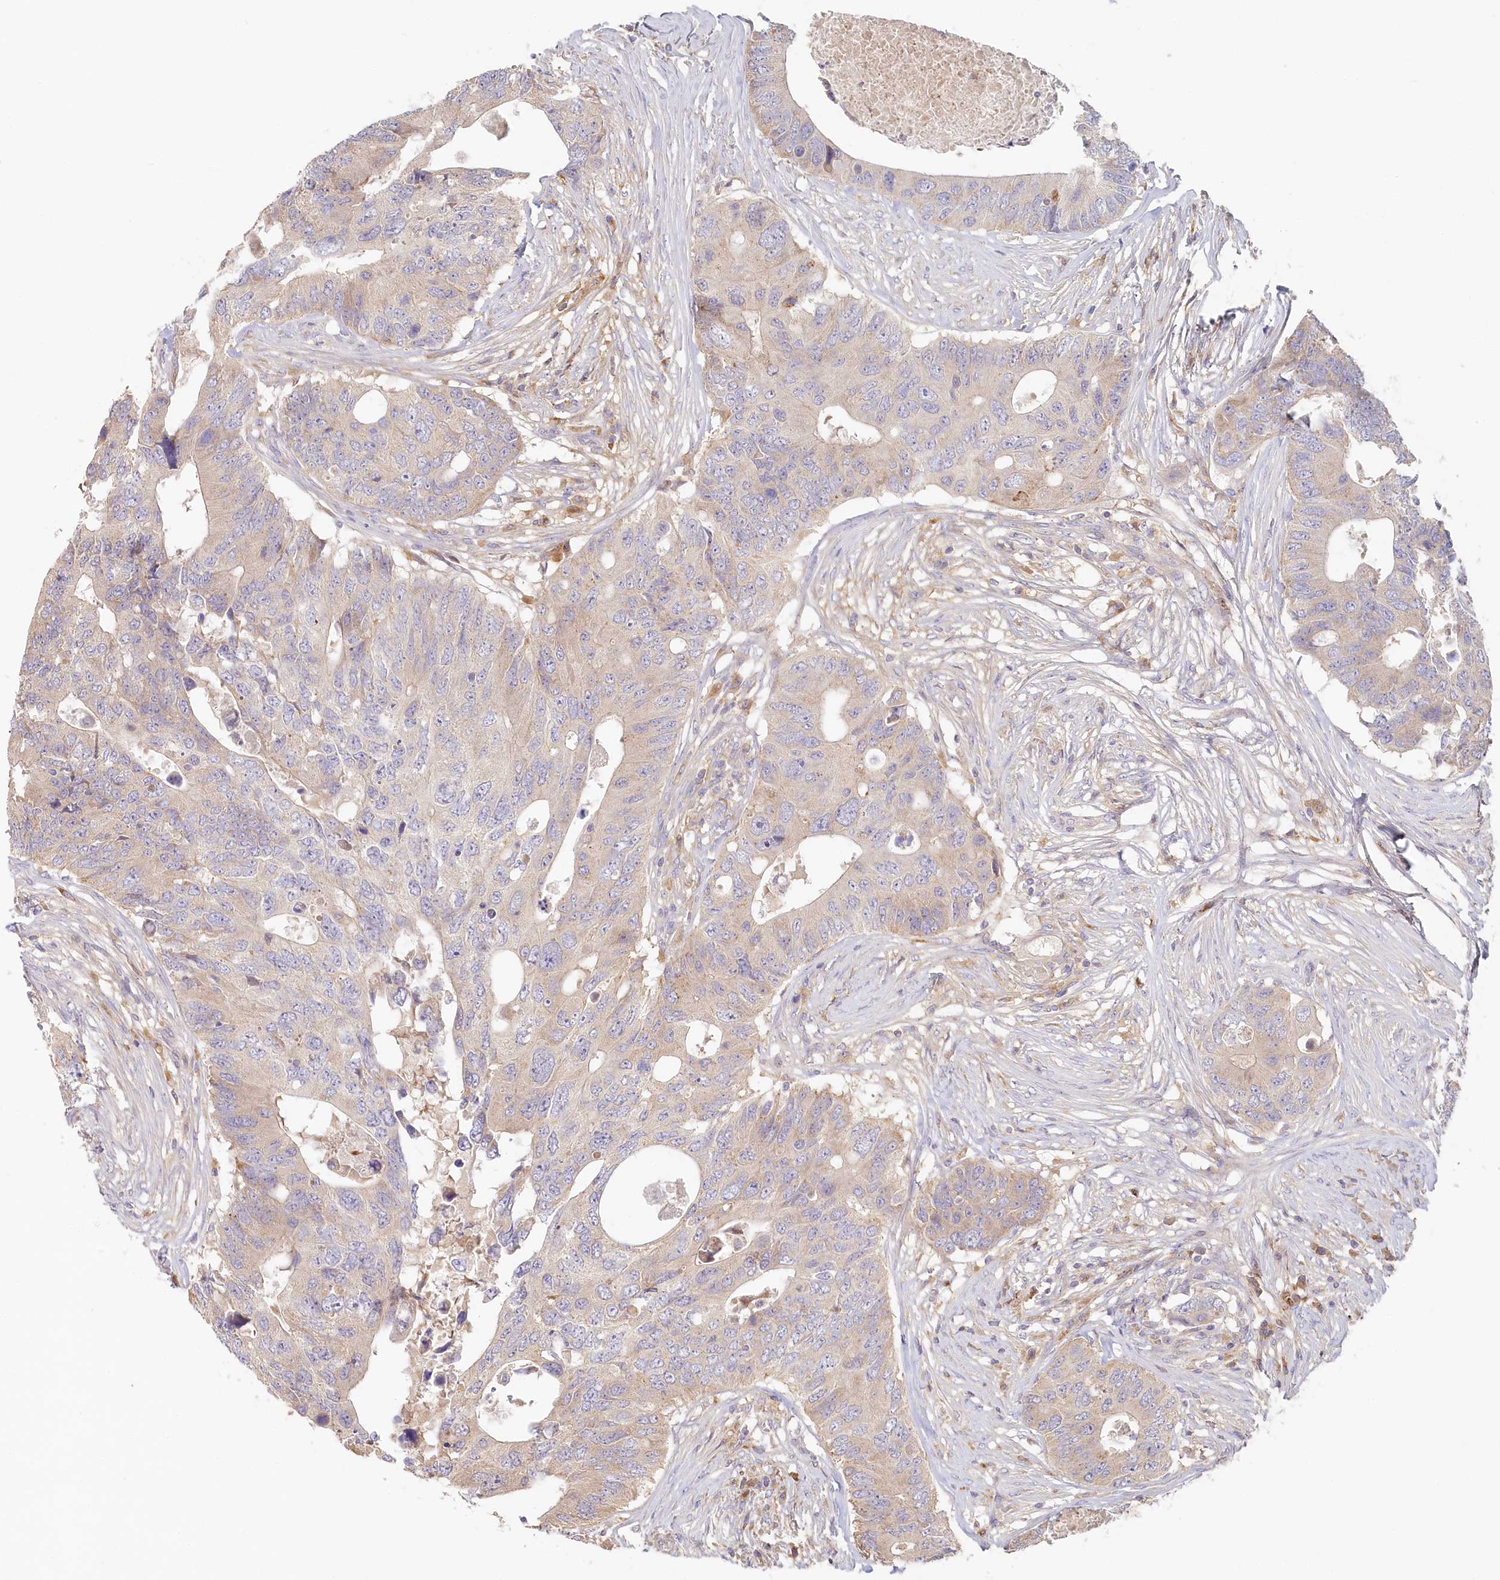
{"staining": {"intensity": "weak", "quantity": "<25%", "location": "cytoplasmic/membranous"}, "tissue": "colorectal cancer", "cell_type": "Tumor cells", "image_type": "cancer", "snomed": [{"axis": "morphology", "description": "Adenocarcinoma, NOS"}, {"axis": "topography", "description": "Colon"}], "caption": "DAB (3,3'-diaminobenzidine) immunohistochemical staining of human adenocarcinoma (colorectal) exhibits no significant expression in tumor cells. Brightfield microscopy of immunohistochemistry stained with DAB (3,3'-diaminobenzidine) (brown) and hematoxylin (blue), captured at high magnification.", "gene": "VSIG1", "patient": {"sex": "male", "age": 71}}